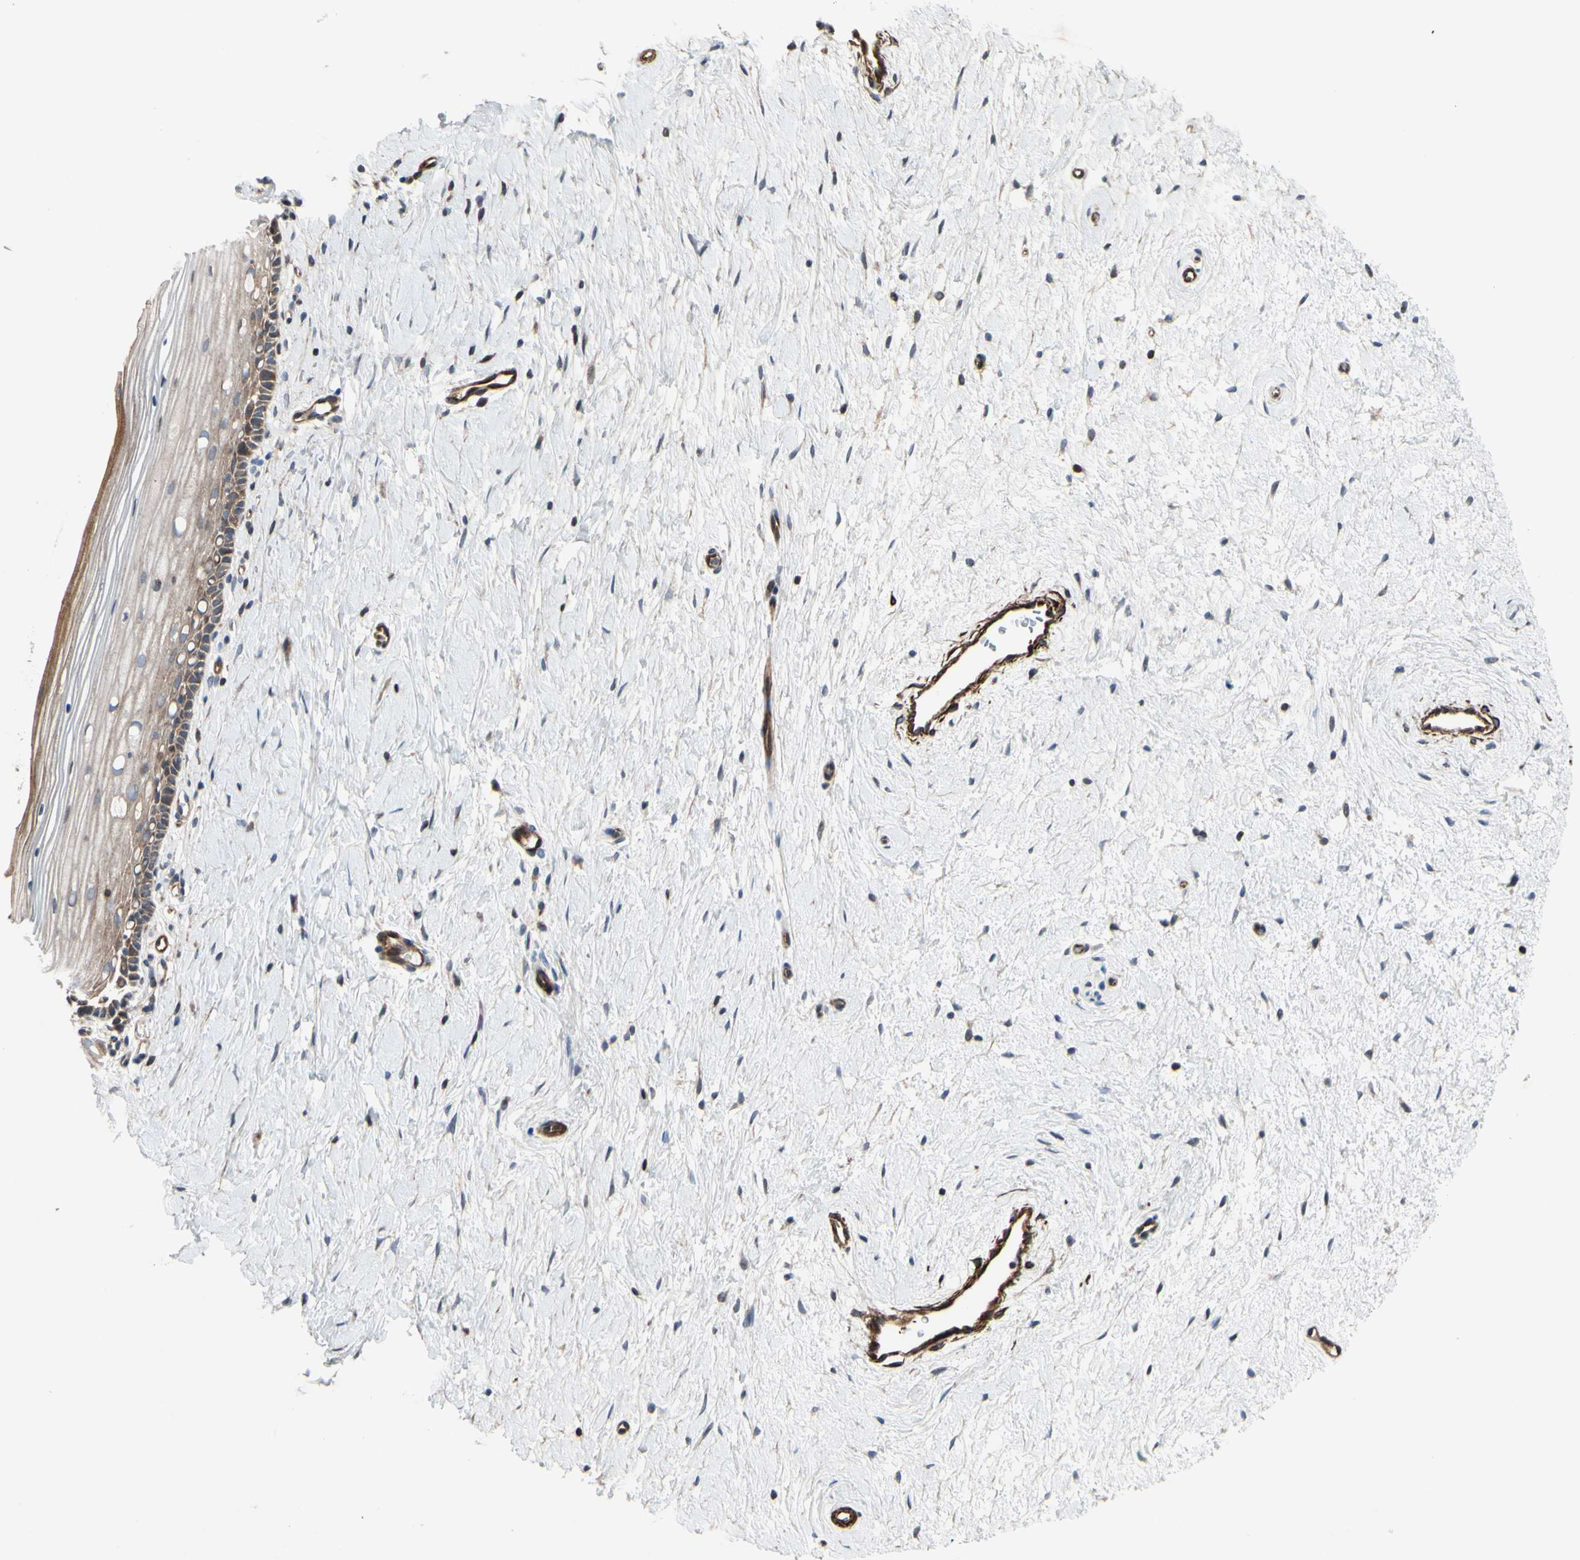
{"staining": {"intensity": "negative", "quantity": "none", "location": "none"}, "tissue": "cervix", "cell_type": "Glandular cells", "image_type": "normal", "snomed": [{"axis": "morphology", "description": "Normal tissue, NOS"}, {"axis": "topography", "description": "Cervix"}], "caption": "The immunohistochemistry histopathology image has no significant expression in glandular cells of cervix. (Immunohistochemistry (ihc), brightfield microscopy, high magnification).", "gene": "TPM1", "patient": {"sex": "female", "age": 39}}